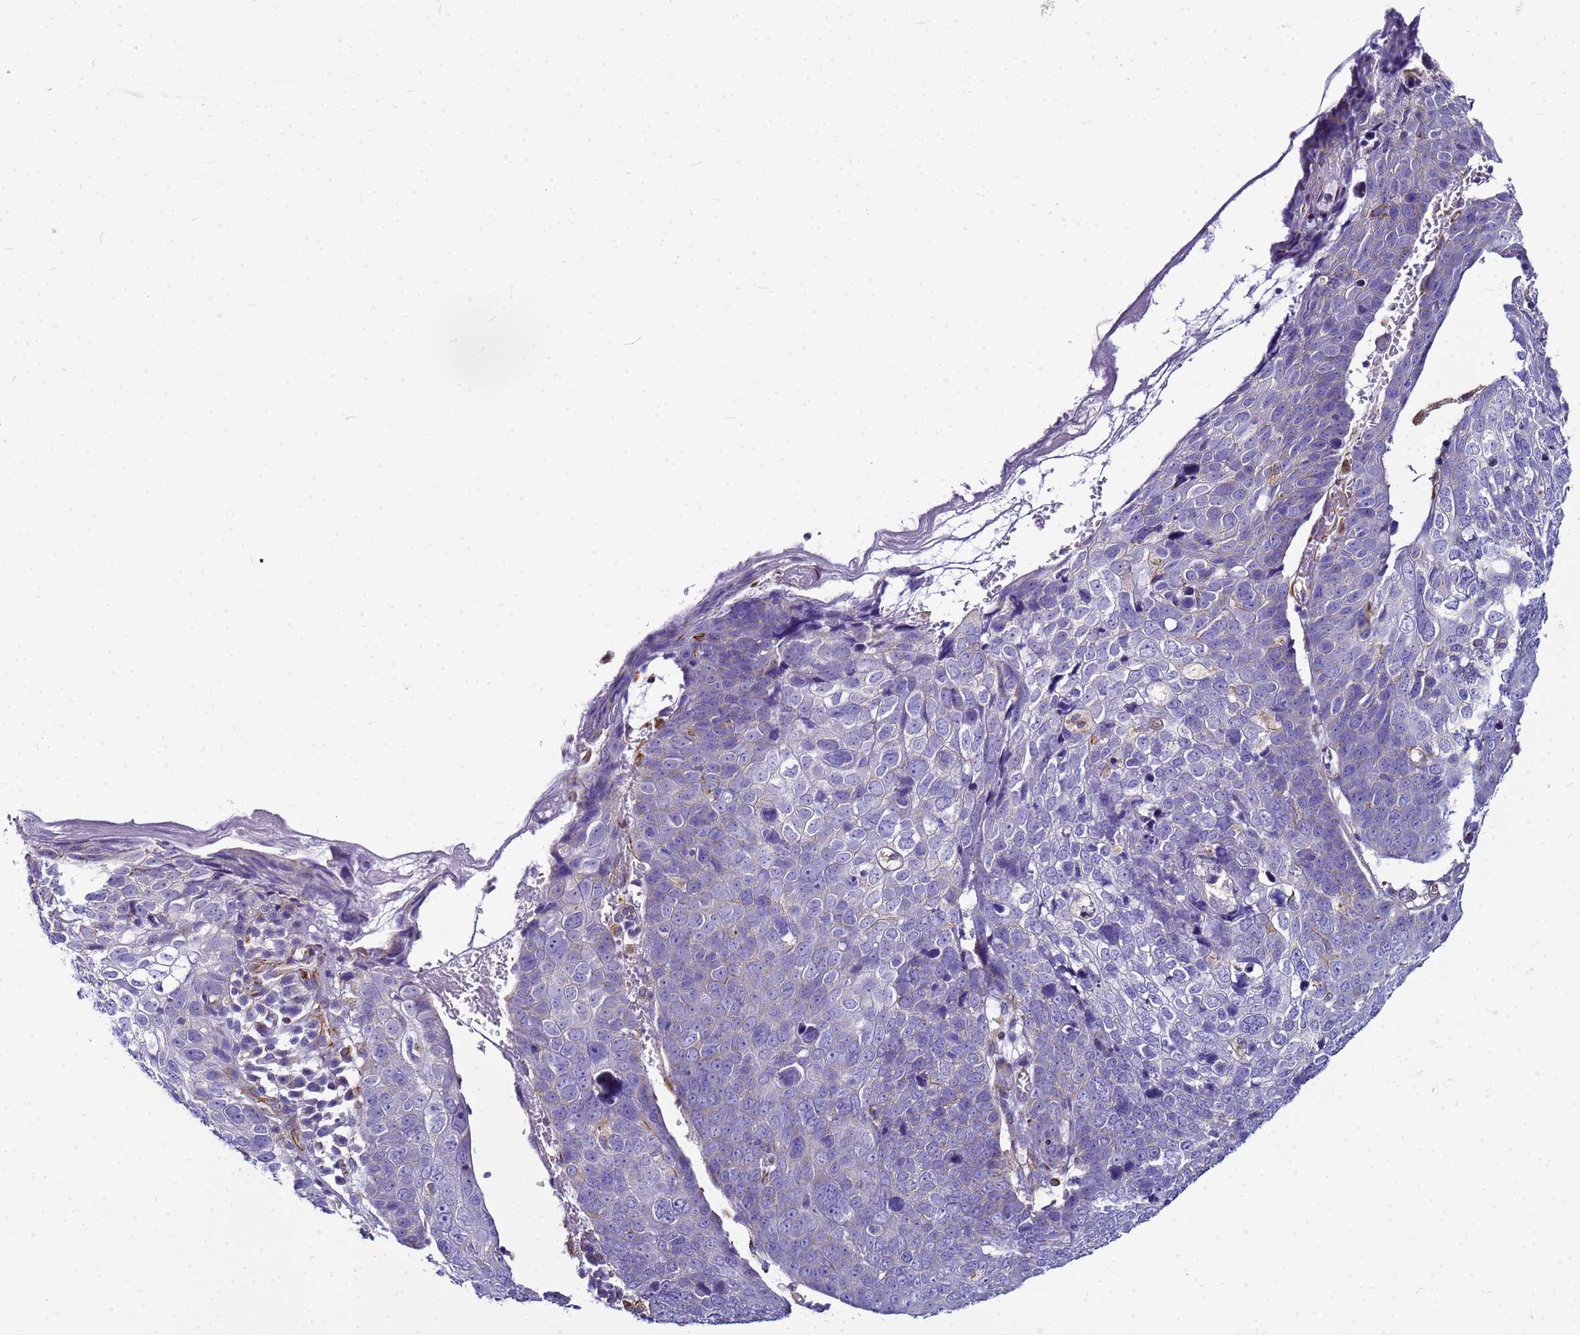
{"staining": {"intensity": "negative", "quantity": "none", "location": "none"}, "tissue": "skin cancer", "cell_type": "Tumor cells", "image_type": "cancer", "snomed": [{"axis": "morphology", "description": "Squamous cell carcinoma, NOS"}, {"axis": "topography", "description": "Skin"}], "caption": "This is an immunohistochemistry histopathology image of skin cancer (squamous cell carcinoma). There is no expression in tumor cells.", "gene": "UBXN2B", "patient": {"sex": "male", "age": 71}}